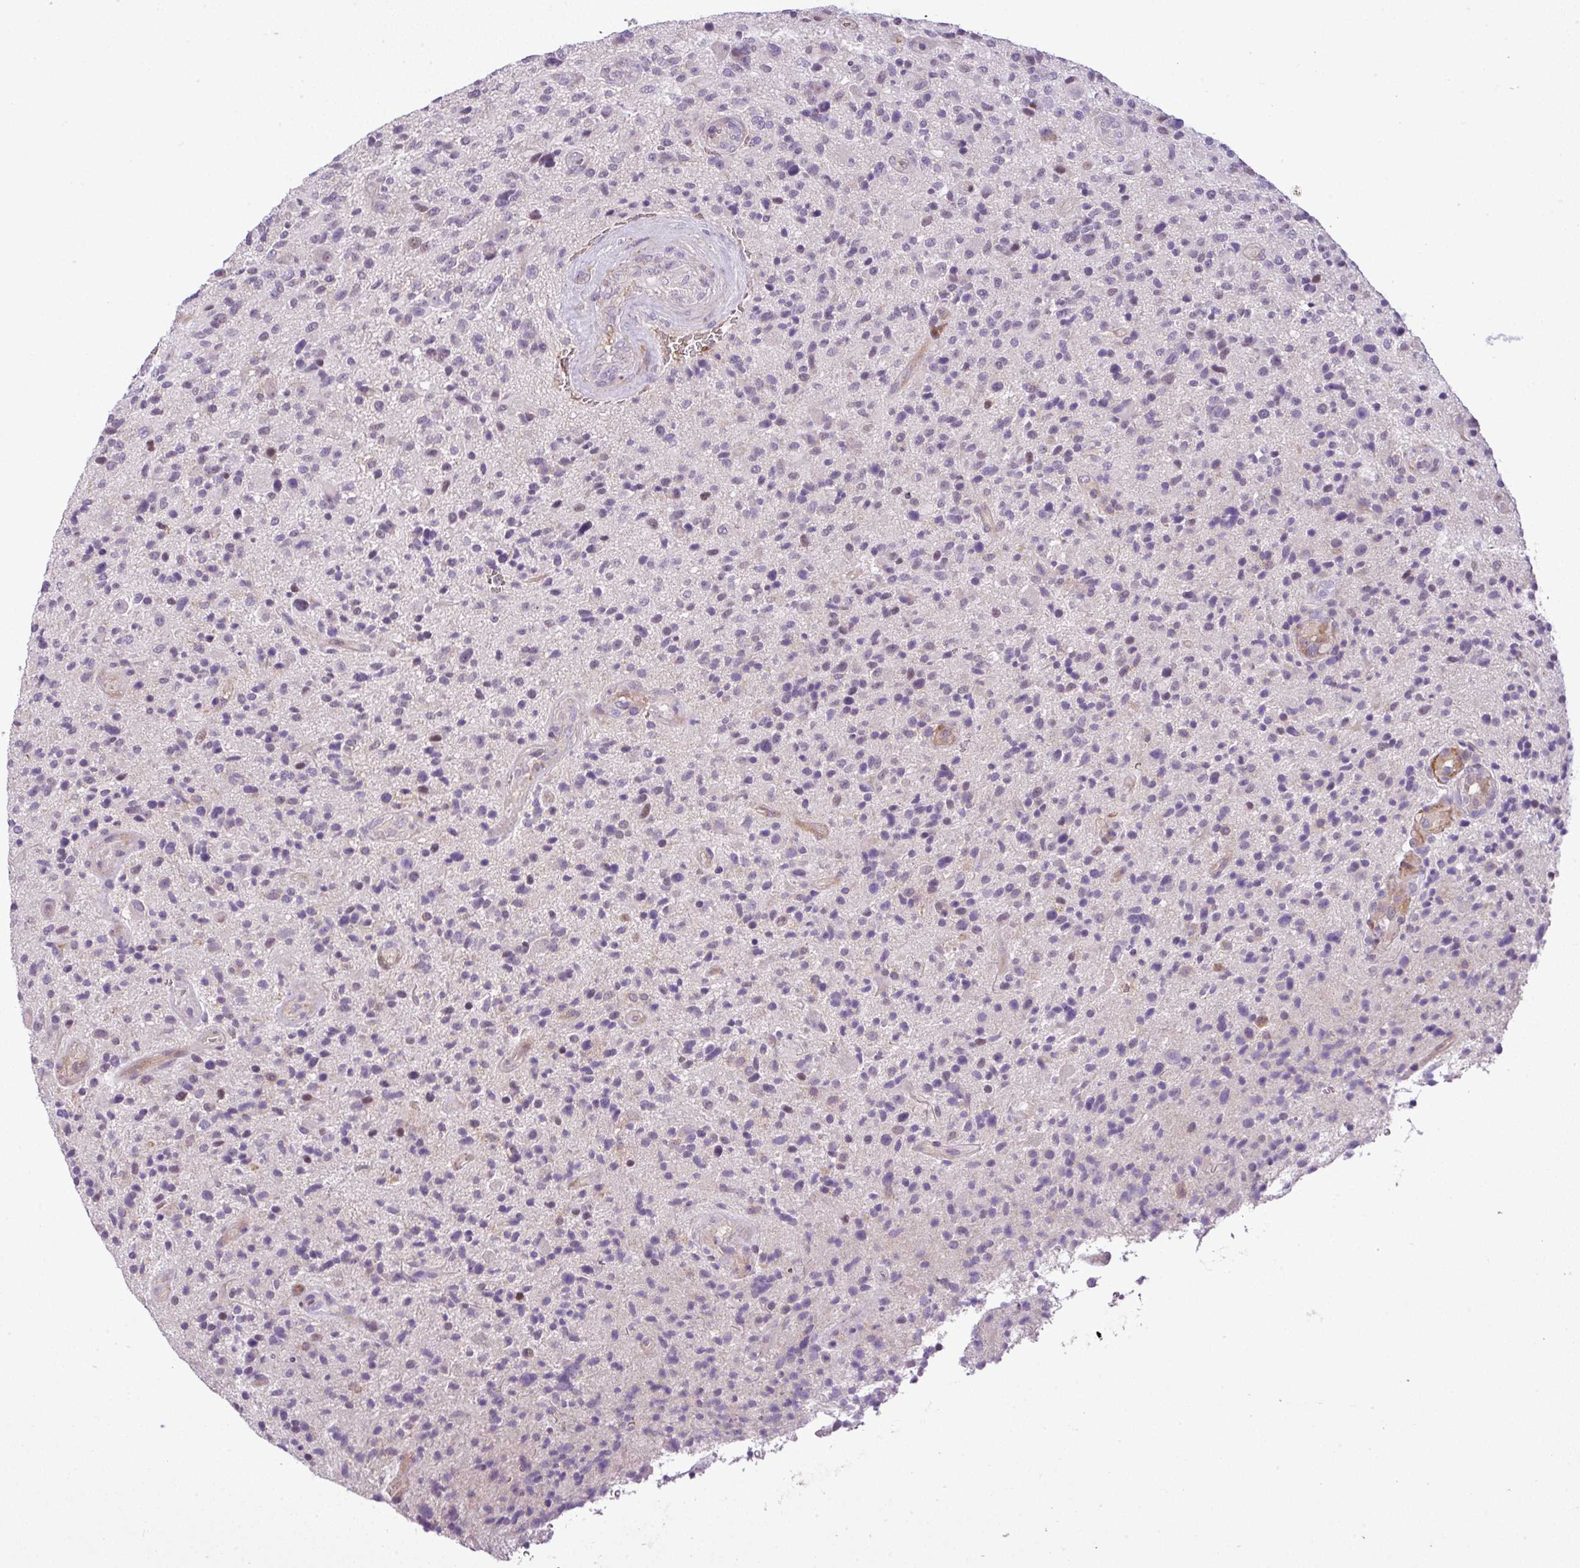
{"staining": {"intensity": "negative", "quantity": "none", "location": "none"}, "tissue": "glioma", "cell_type": "Tumor cells", "image_type": "cancer", "snomed": [{"axis": "morphology", "description": "Glioma, malignant, High grade"}, {"axis": "topography", "description": "Brain"}], "caption": "The histopathology image shows no significant staining in tumor cells of malignant high-grade glioma.", "gene": "NBEAL2", "patient": {"sex": "male", "age": 47}}